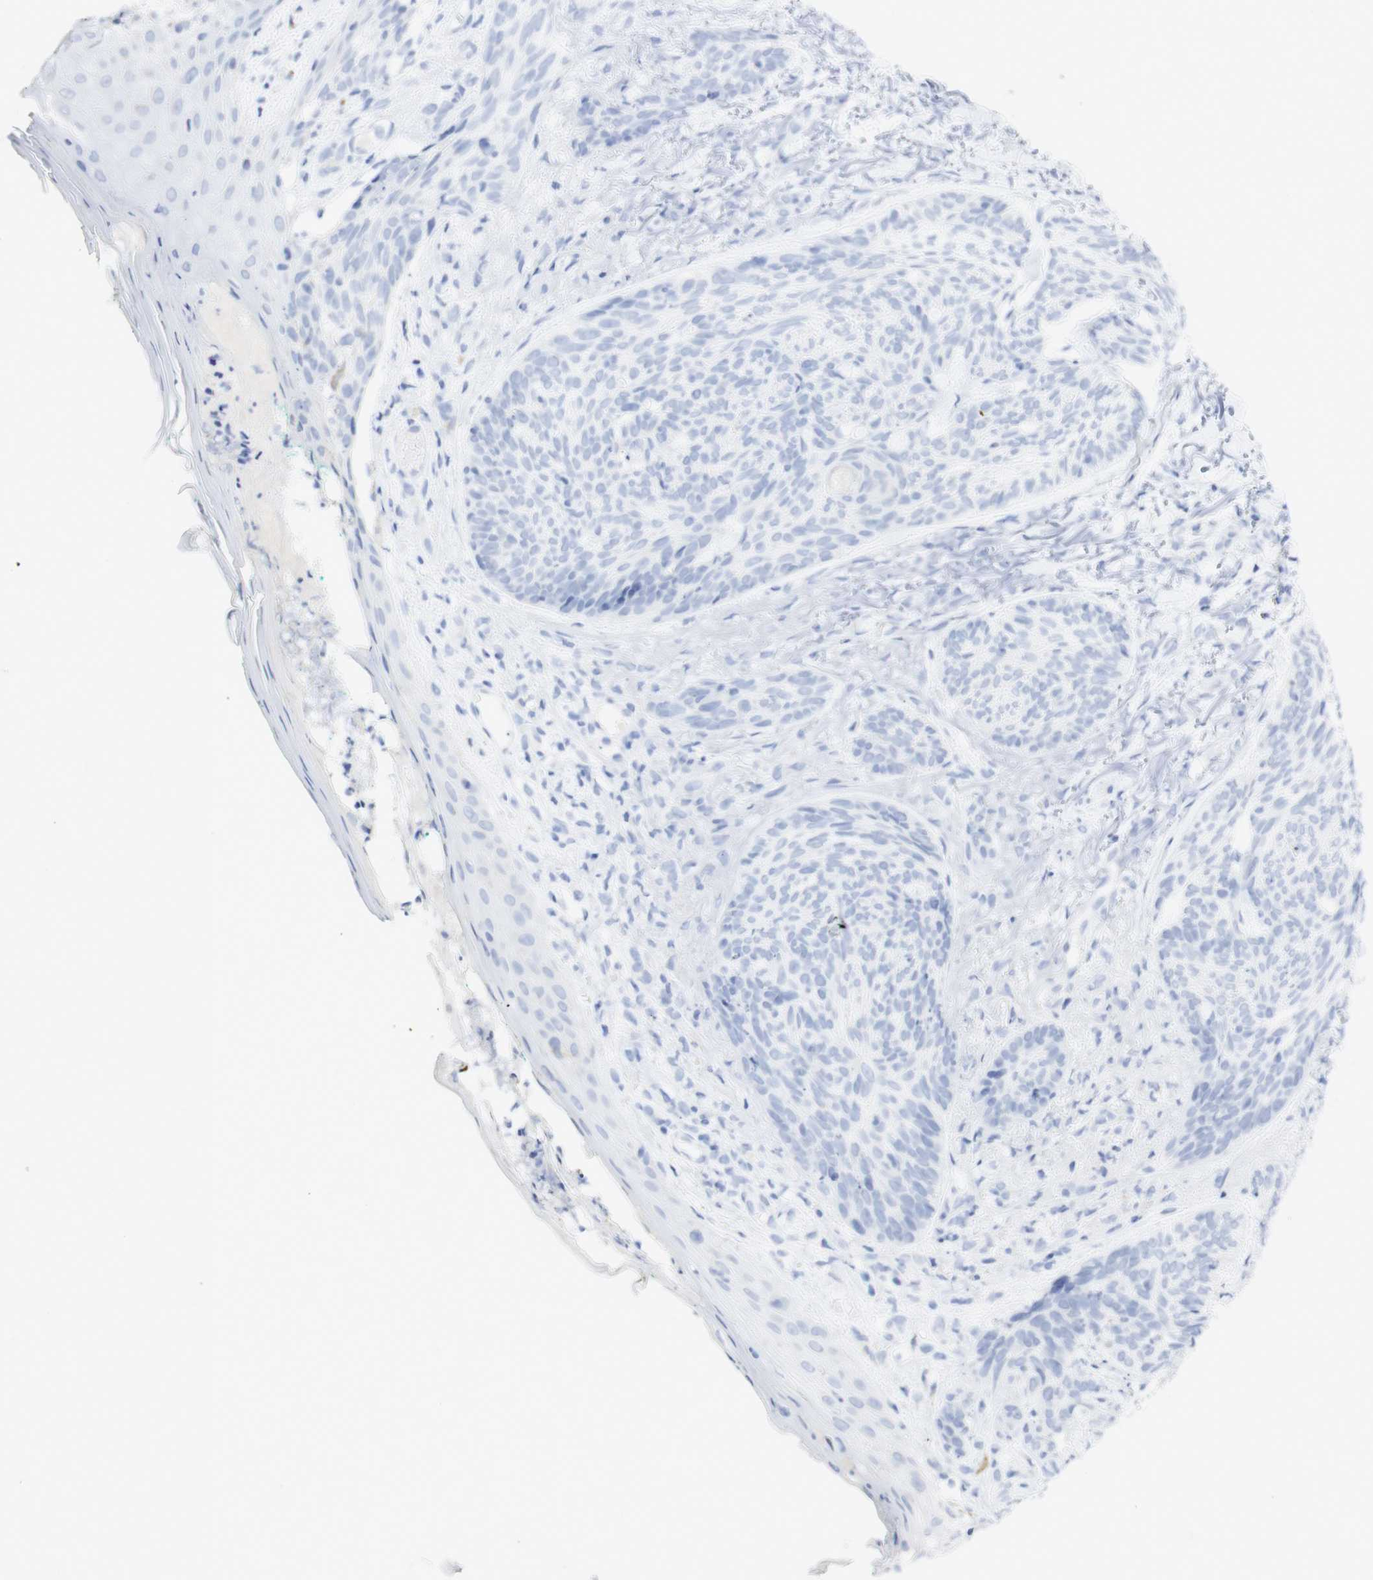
{"staining": {"intensity": "negative", "quantity": "none", "location": "none"}, "tissue": "skin cancer", "cell_type": "Tumor cells", "image_type": "cancer", "snomed": [{"axis": "morphology", "description": "Basal cell carcinoma"}, {"axis": "topography", "description": "Skin"}], "caption": "Immunohistochemistry (IHC) of skin basal cell carcinoma reveals no expression in tumor cells.", "gene": "TPO", "patient": {"sex": "male", "age": 43}}